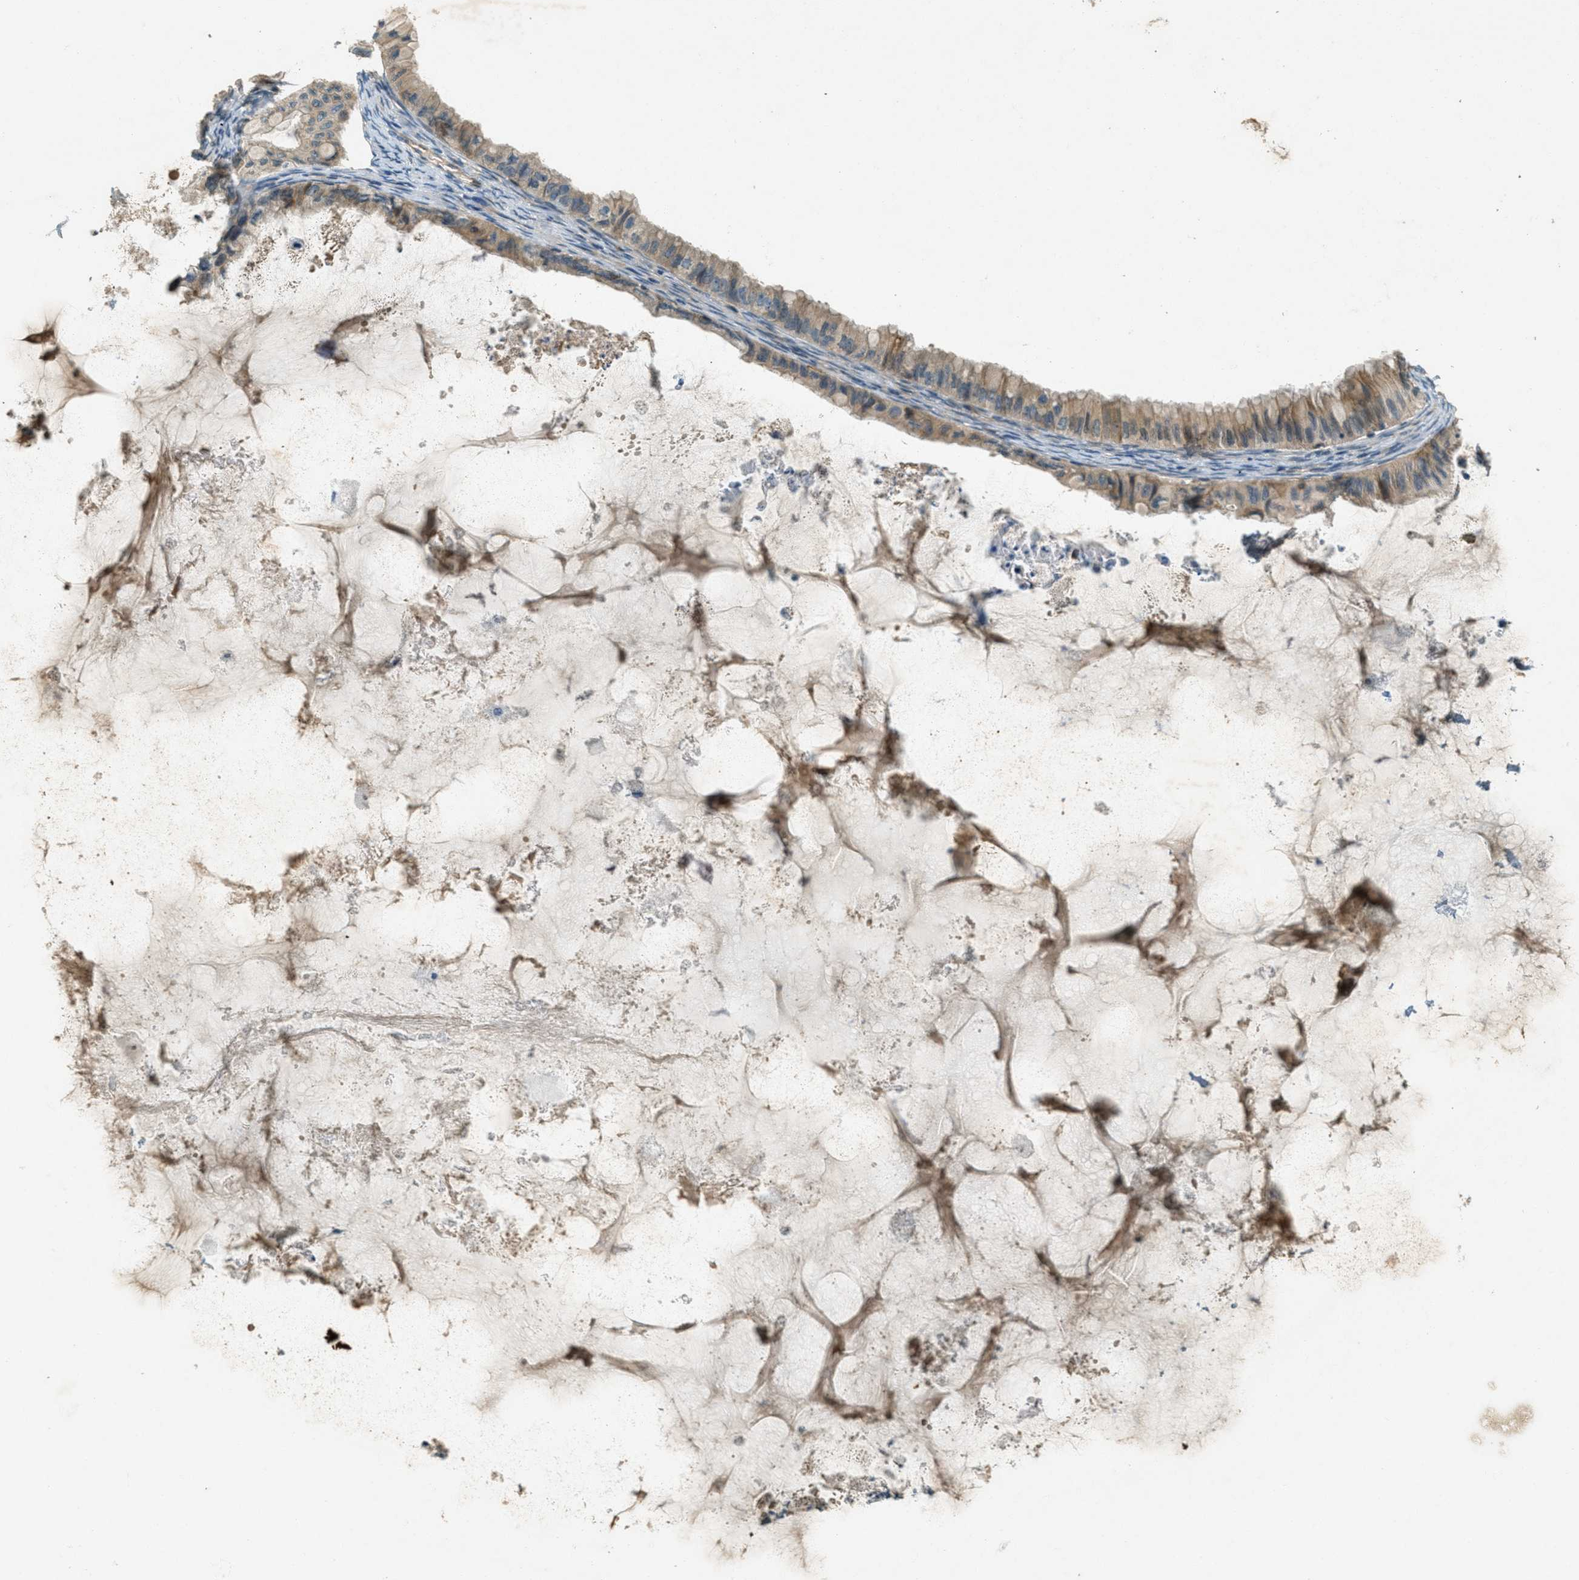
{"staining": {"intensity": "weak", "quantity": ">75%", "location": "cytoplasmic/membranous"}, "tissue": "ovarian cancer", "cell_type": "Tumor cells", "image_type": "cancer", "snomed": [{"axis": "morphology", "description": "Cystadenocarcinoma, mucinous, NOS"}, {"axis": "topography", "description": "Ovary"}], "caption": "Ovarian mucinous cystadenocarcinoma stained with IHC displays weak cytoplasmic/membranous expression in approximately >75% of tumor cells.", "gene": "NUDT4", "patient": {"sex": "female", "age": 80}}